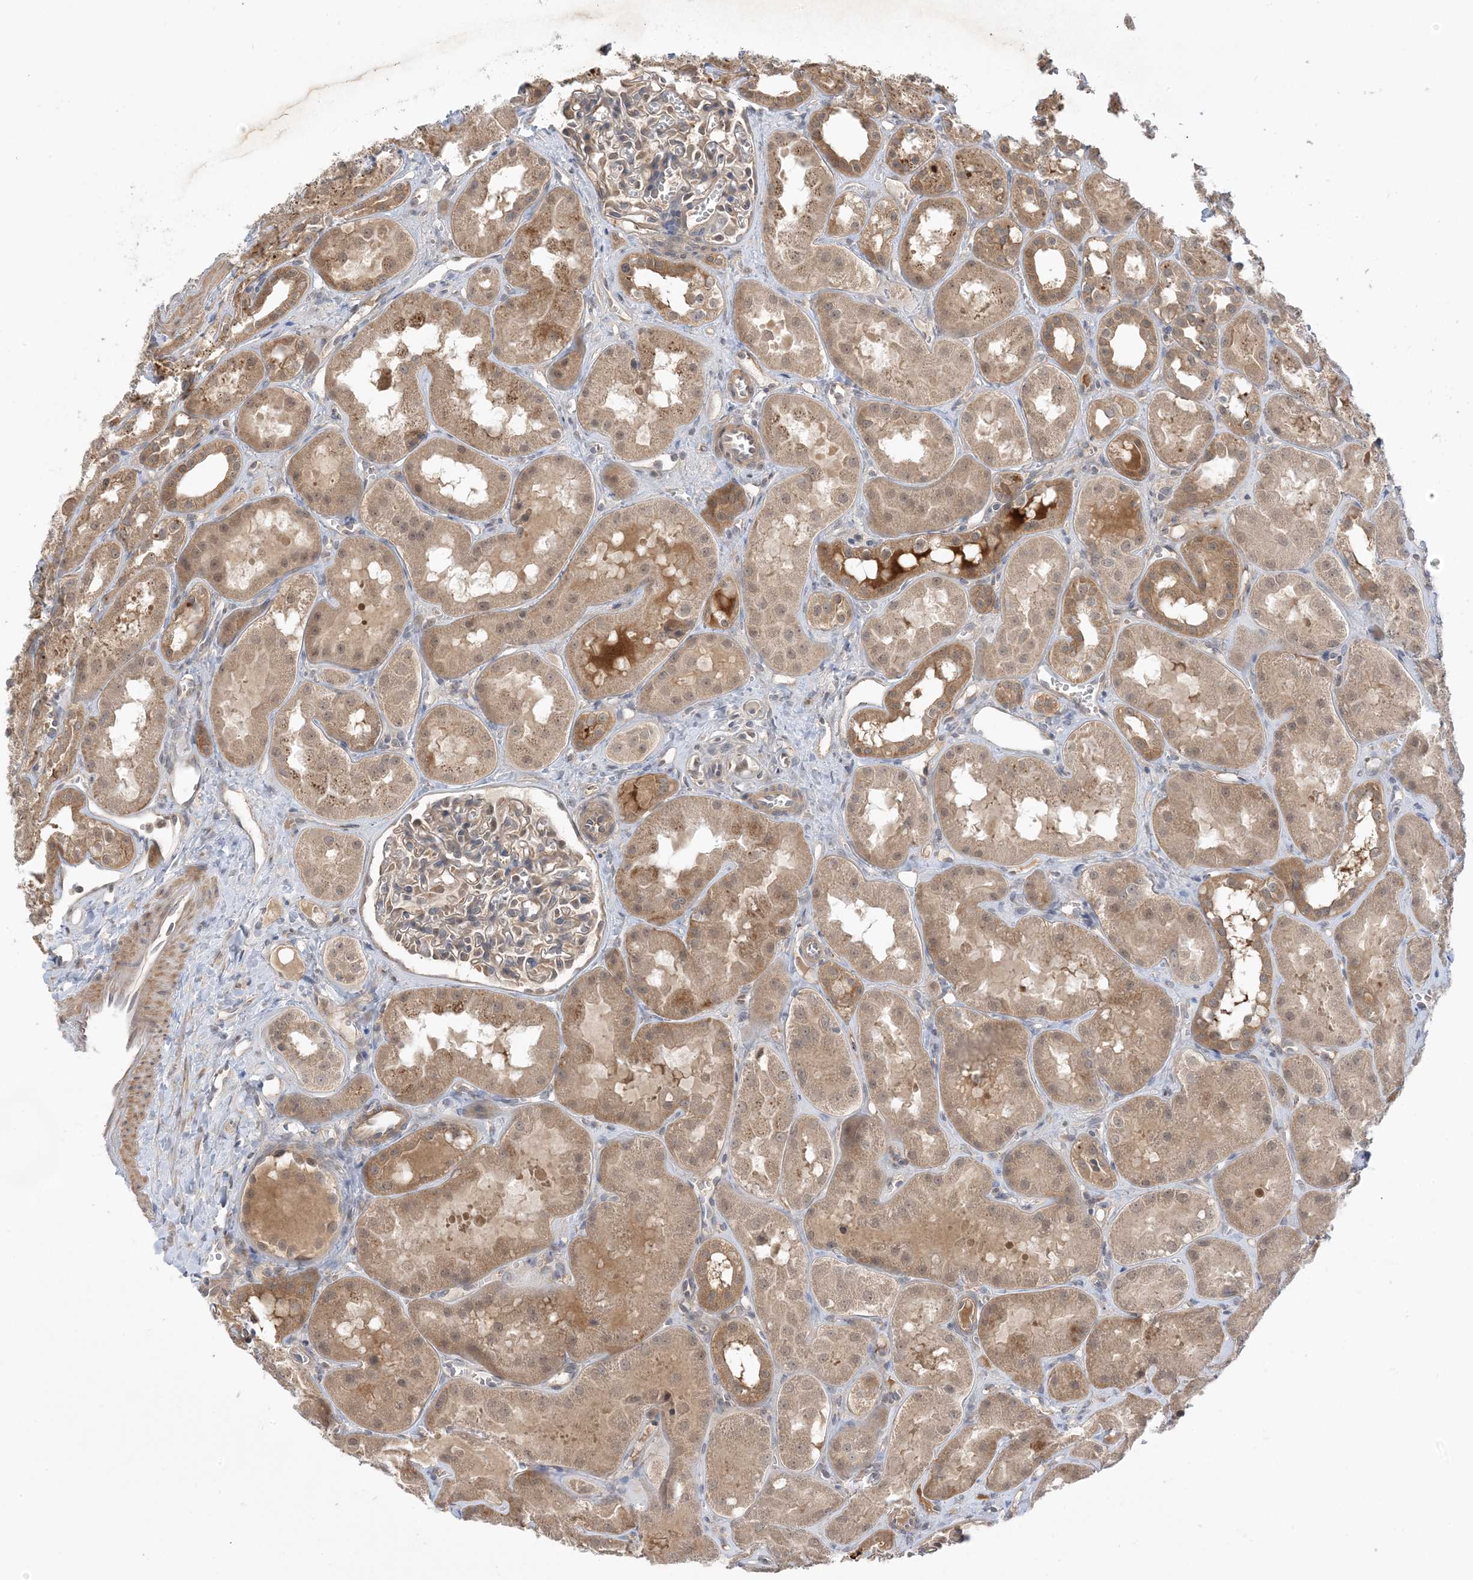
{"staining": {"intensity": "weak", "quantity": "25%-75%", "location": "cytoplasmic/membranous"}, "tissue": "kidney", "cell_type": "Cells in glomeruli", "image_type": "normal", "snomed": [{"axis": "morphology", "description": "Normal tissue, NOS"}, {"axis": "topography", "description": "Kidney"}], "caption": "Immunohistochemical staining of unremarkable kidney demonstrates 25%-75% levels of weak cytoplasmic/membranous protein expression in about 25%-75% of cells in glomeruli. The staining was performed using DAB (3,3'-diaminobenzidine), with brown indicating positive protein expression. Nuclei are stained blue with hematoxylin.", "gene": "WDR26", "patient": {"sex": "male", "age": 16}}